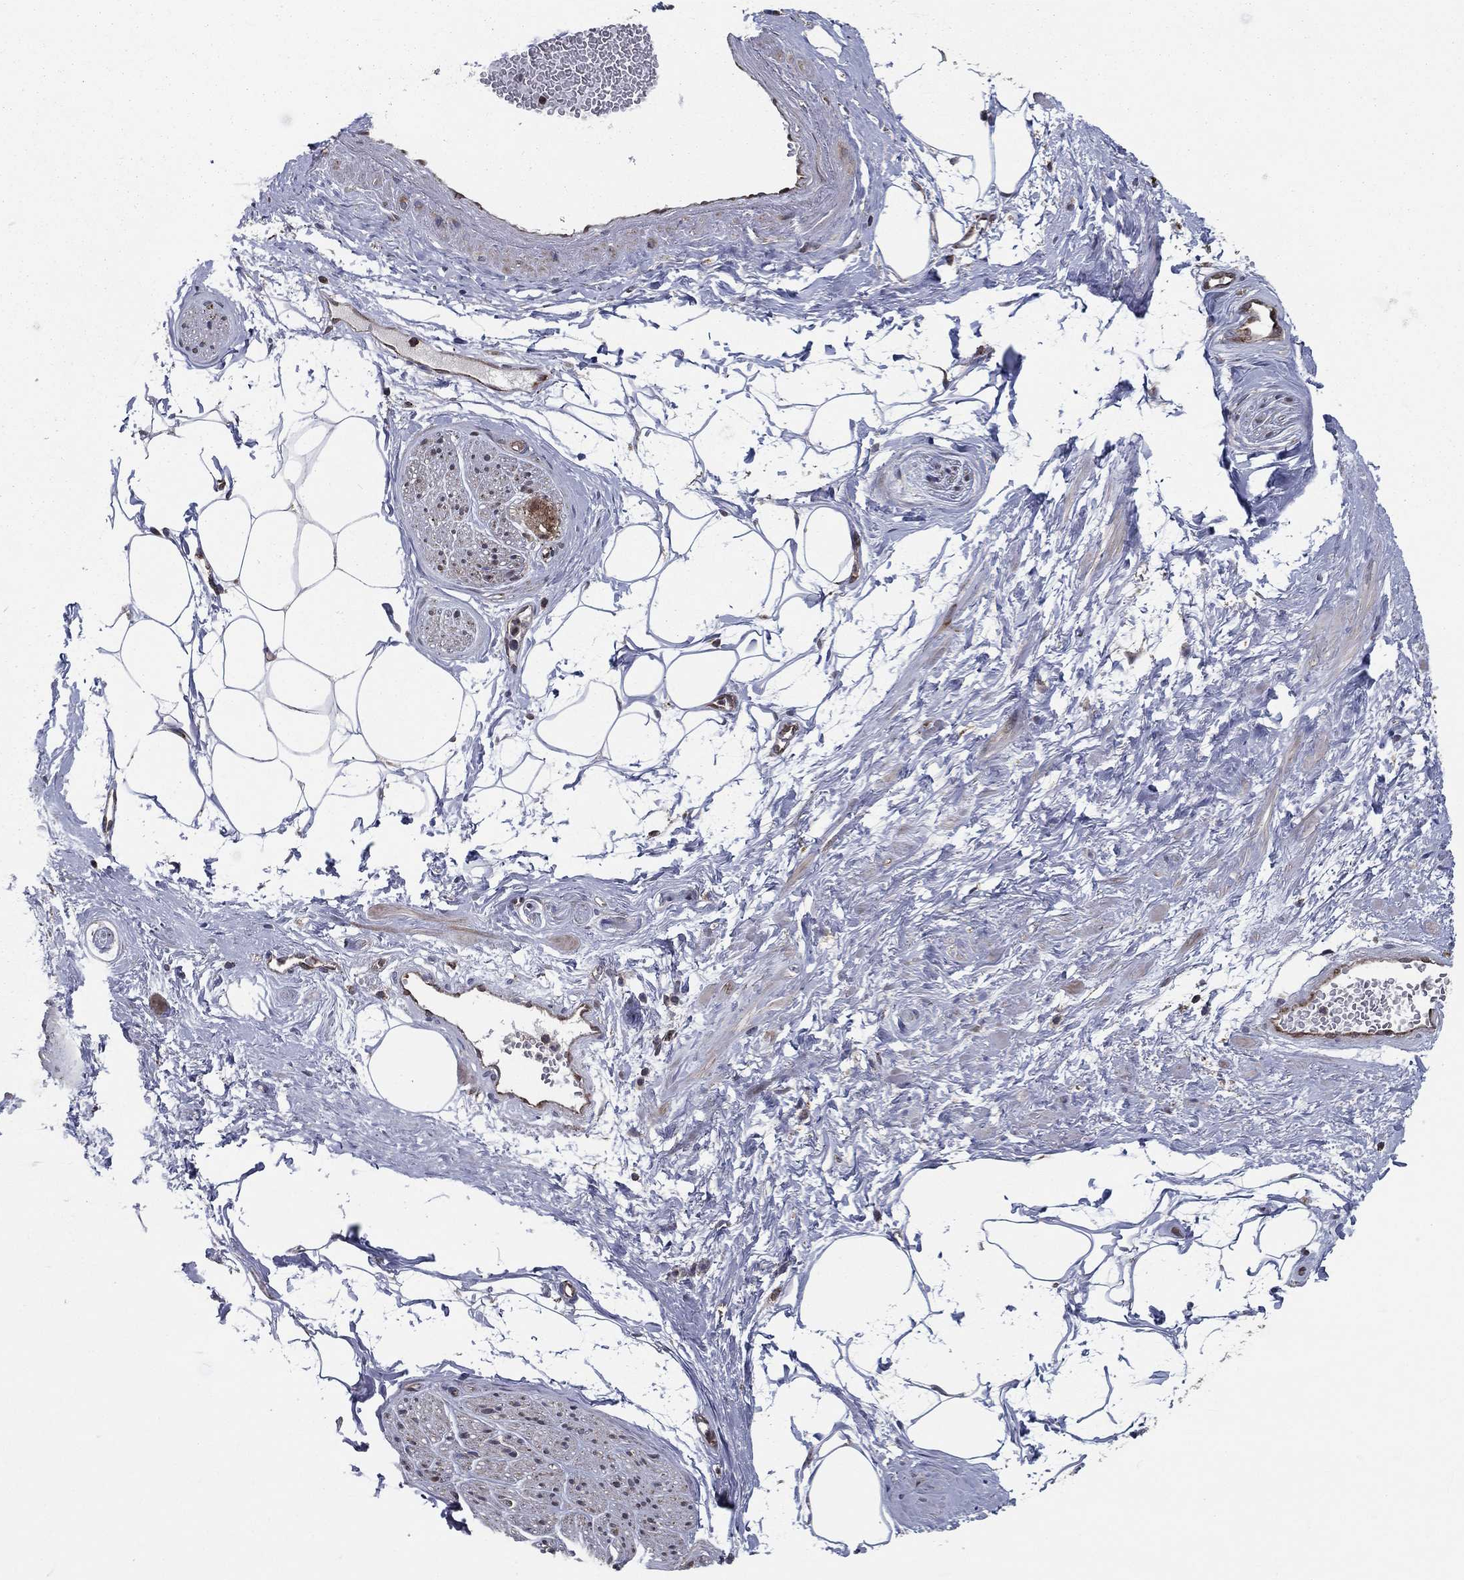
{"staining": {"intensity": "negative", "quantity": "none", "location": "none"}, "tissue": "adipose tissue", "cell_type": "Adipocytes", "image_type": "normal", "snomed": [{"axis": "morphology", "description": "Normal tissue, NOS"}, {"axis": "topography", "description": "Prostate"}, {"axis": "topography", "description": "Peripheral nerve tissue"}], "caption": "Normal adipose tissue was stained to show a protein in brown. There is no significant positivity in adipocytes. (Brightfield microscopy of DAB (3,3'-diaminobenzidine) immunohistochemistry (IHC) at high magnification).", "gene": "ENSG00000288684", "patient": {"sex": "male", "age": 57}}